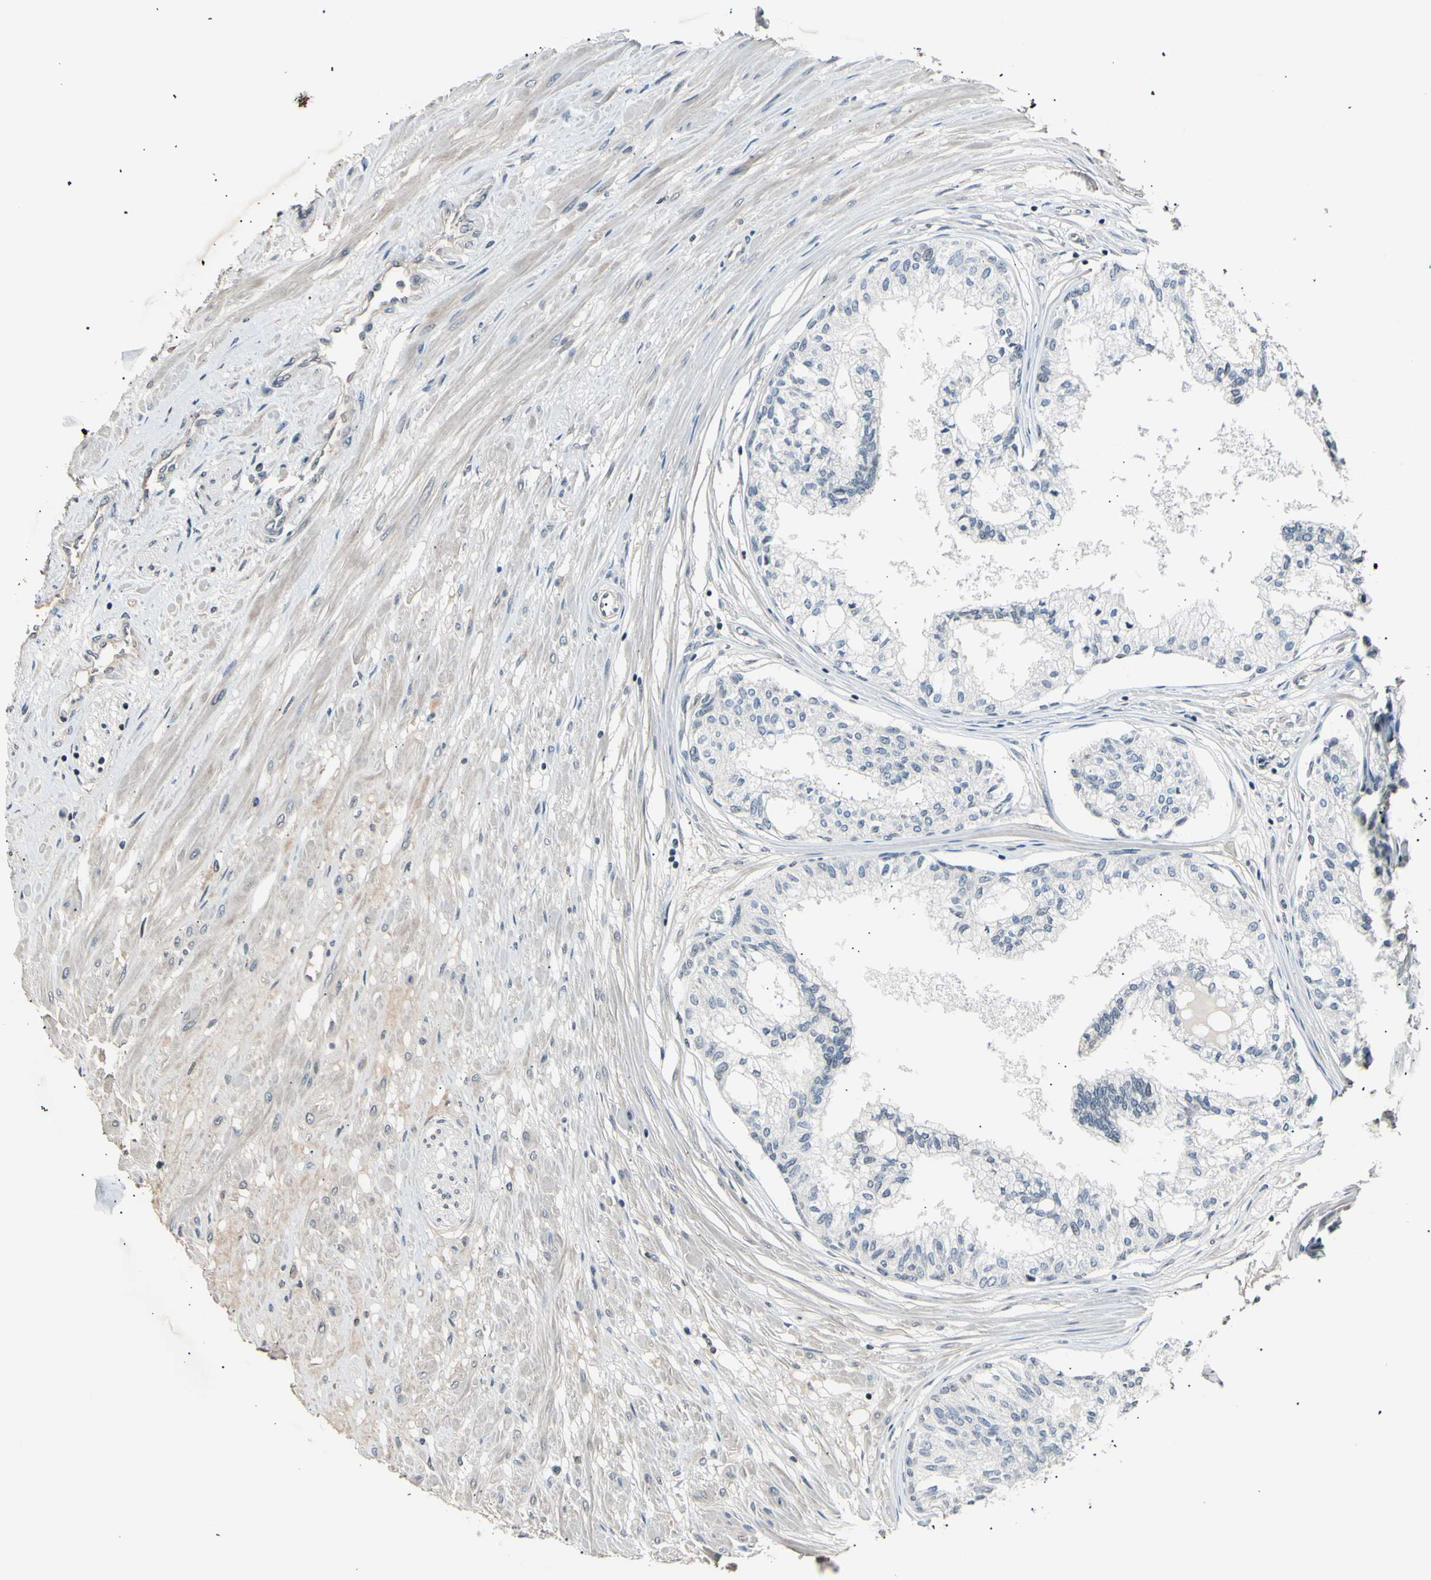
{"staining": {"intensity": "negative", "quantity": "none", "location": "none"}, "tissue": "prostate", "cell_type": "Glandular cells", "image_type": "normal", "snomed": [{"axis": "morphology", "description": "Normal tissue, NOS"}, {"axis": "topography", "description": "Prostate"}, {"axis": "topography", "description": "Seminal veicle"}], "caption": "An immunohistochemistry (IHC) image of normal prostate is shown. There is no staining in glandular cells of prostate. (DAB (3,3'-diaminobenzidine) immunohistochemistry (IHC) with hematoxylin counter stain).", "gene": "AK1", "patient": {"sex": "male", "age": 60}}